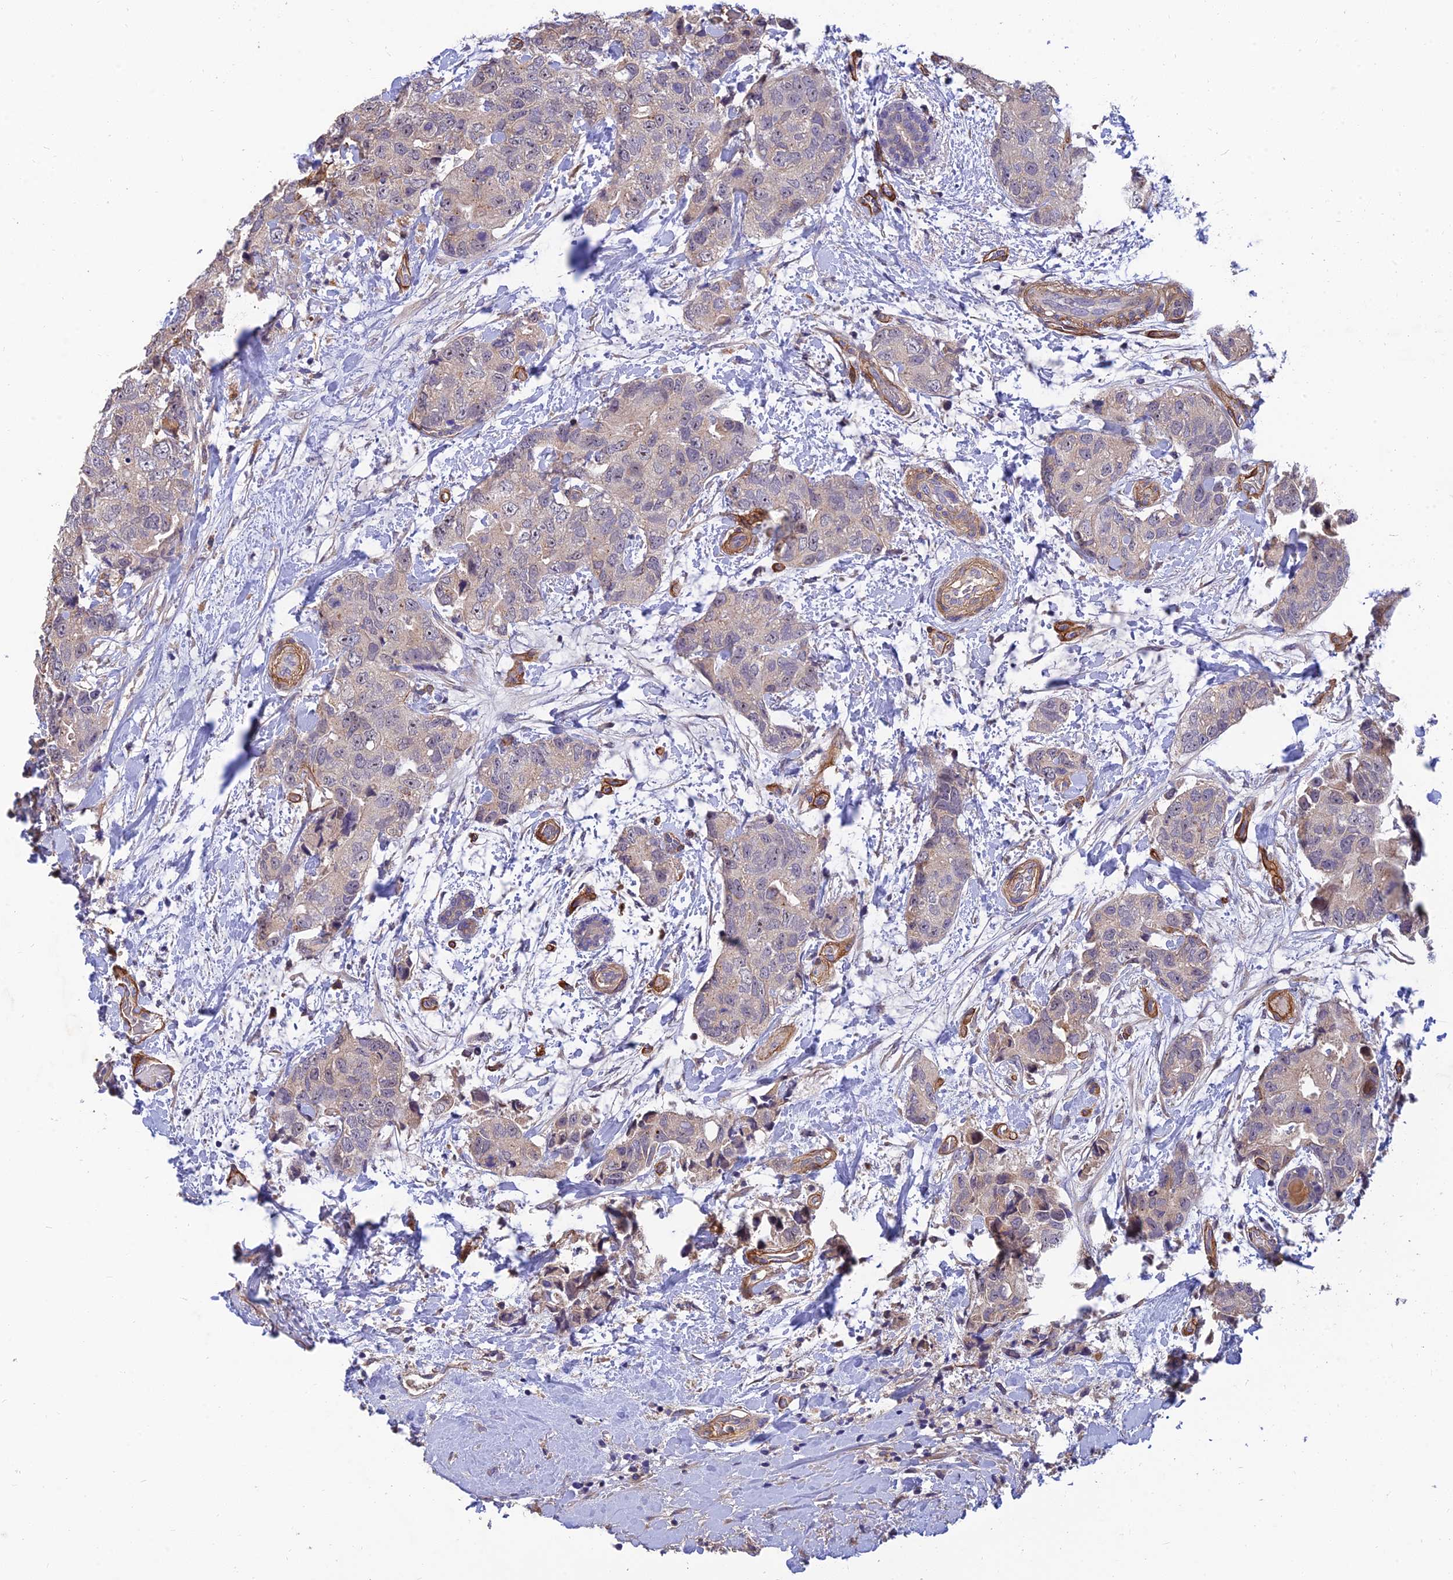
{"staining": {"intensity": "negative", "quantity": "none", "location": "none"}, "tissue": "breast cancer", "cell_type": "Tumor cells", "image_type": "cancer", "snomed": [{"axis": "morphology", "description": "Duct carcinoma"}, {"axis": "topography", "description": "Breast"}], "caption": "DAB immunohistochemical staining of breast cancer demonstrates no significant staining in tumor cells.", "gene": "MRPL35", "patient": {"sex": "female", "age": 62}}